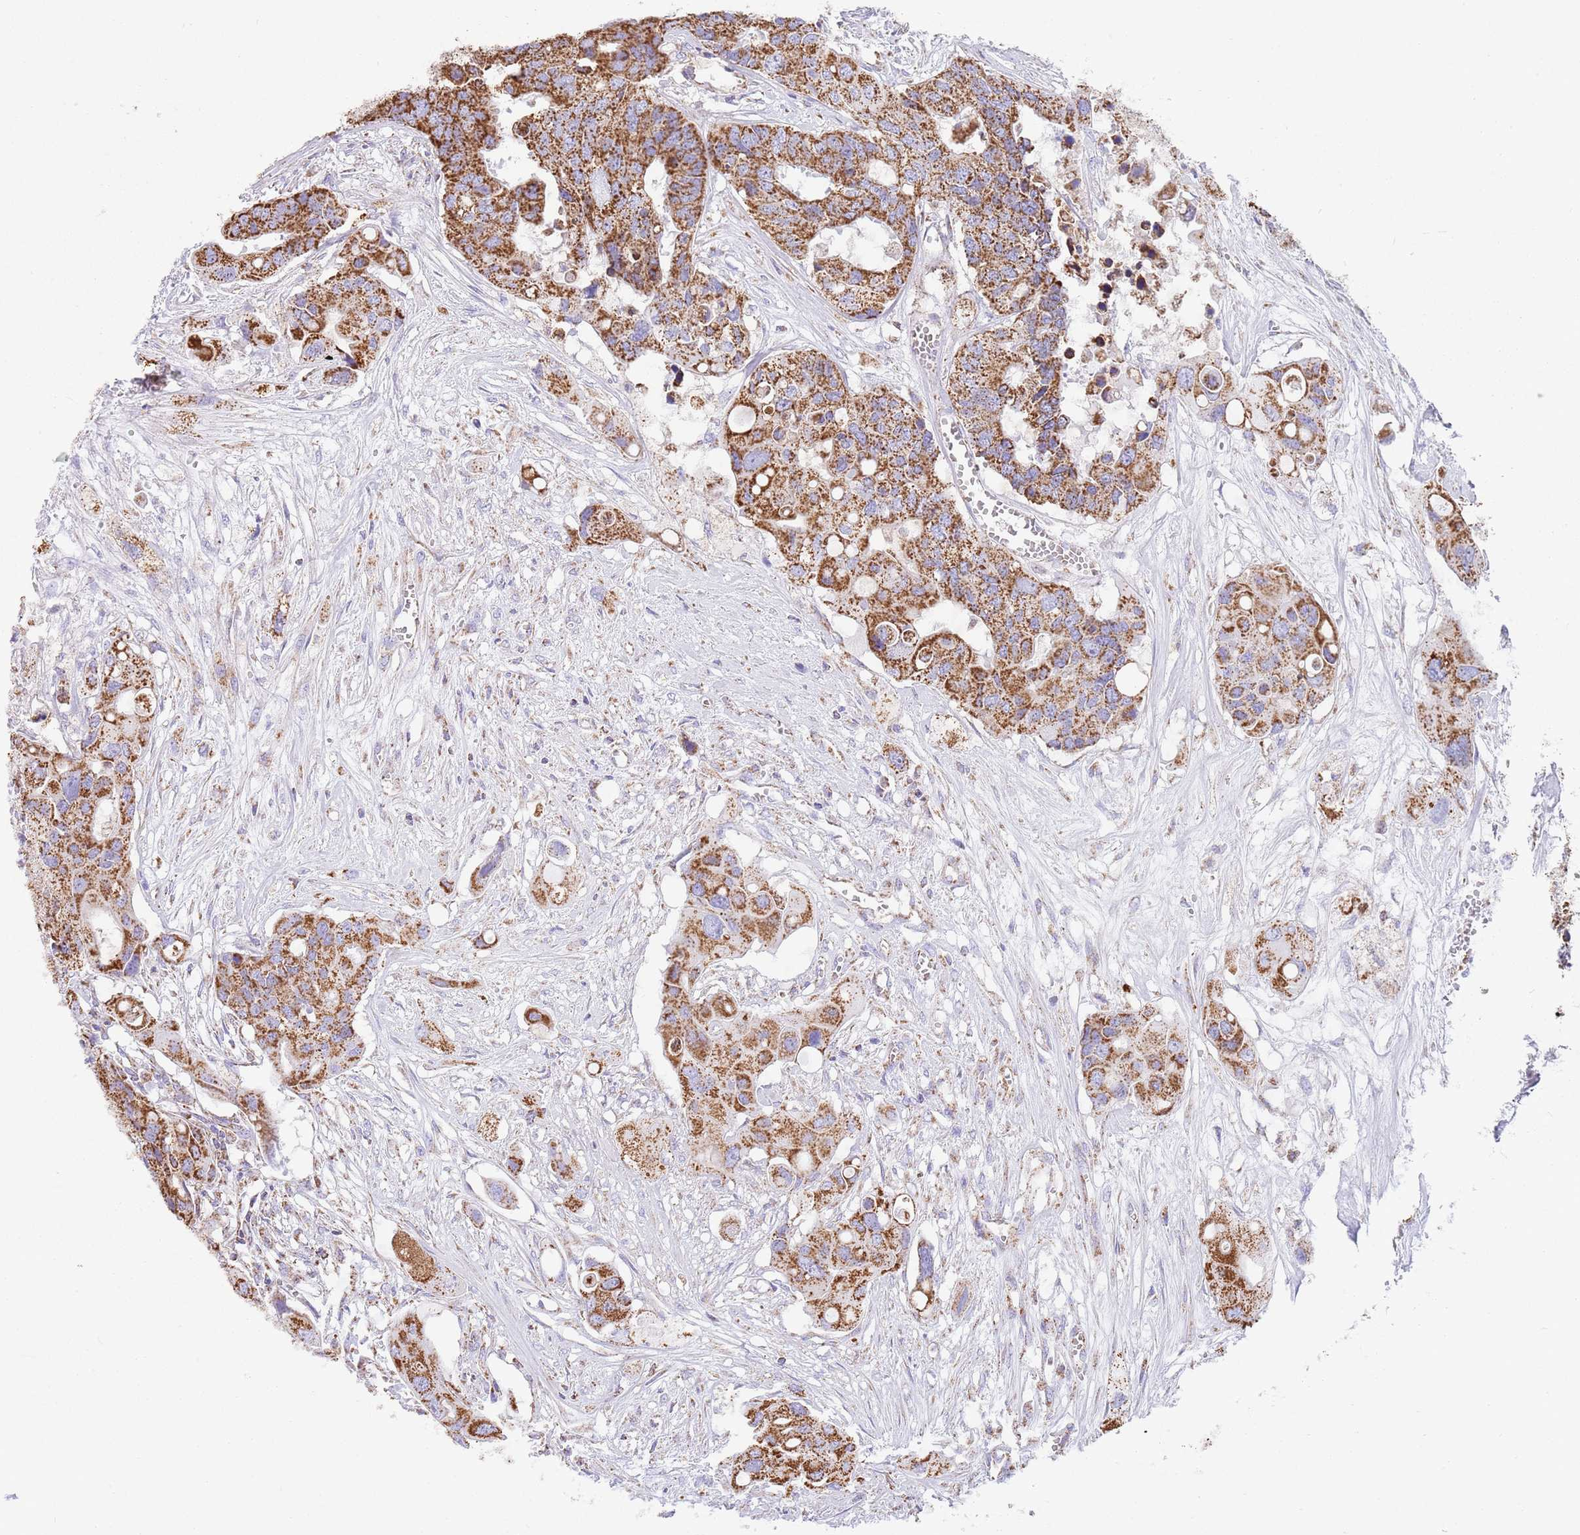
{"staining": {"intensity": "strong", "quantity": ">75%", "location": "cytoplasmic/membranous"}, "tissue": "colorectal cancer", "cell_type": "Tumor cells", "image_type": "cancer", "snomed": [{"axis": "morphology", "description": "Adenocarcinoma, NOS"}, {"axis": "topography", "description": "Colon"}], "caption": "Immunohistochemical staining of human colorectal adenocarcinoma displays high levels of strong cytoplasmic/membranous staining in approximately >75% of tumor cells.", "gene": "TTLL1", "patient": {"sex": "male", "age": 77}}